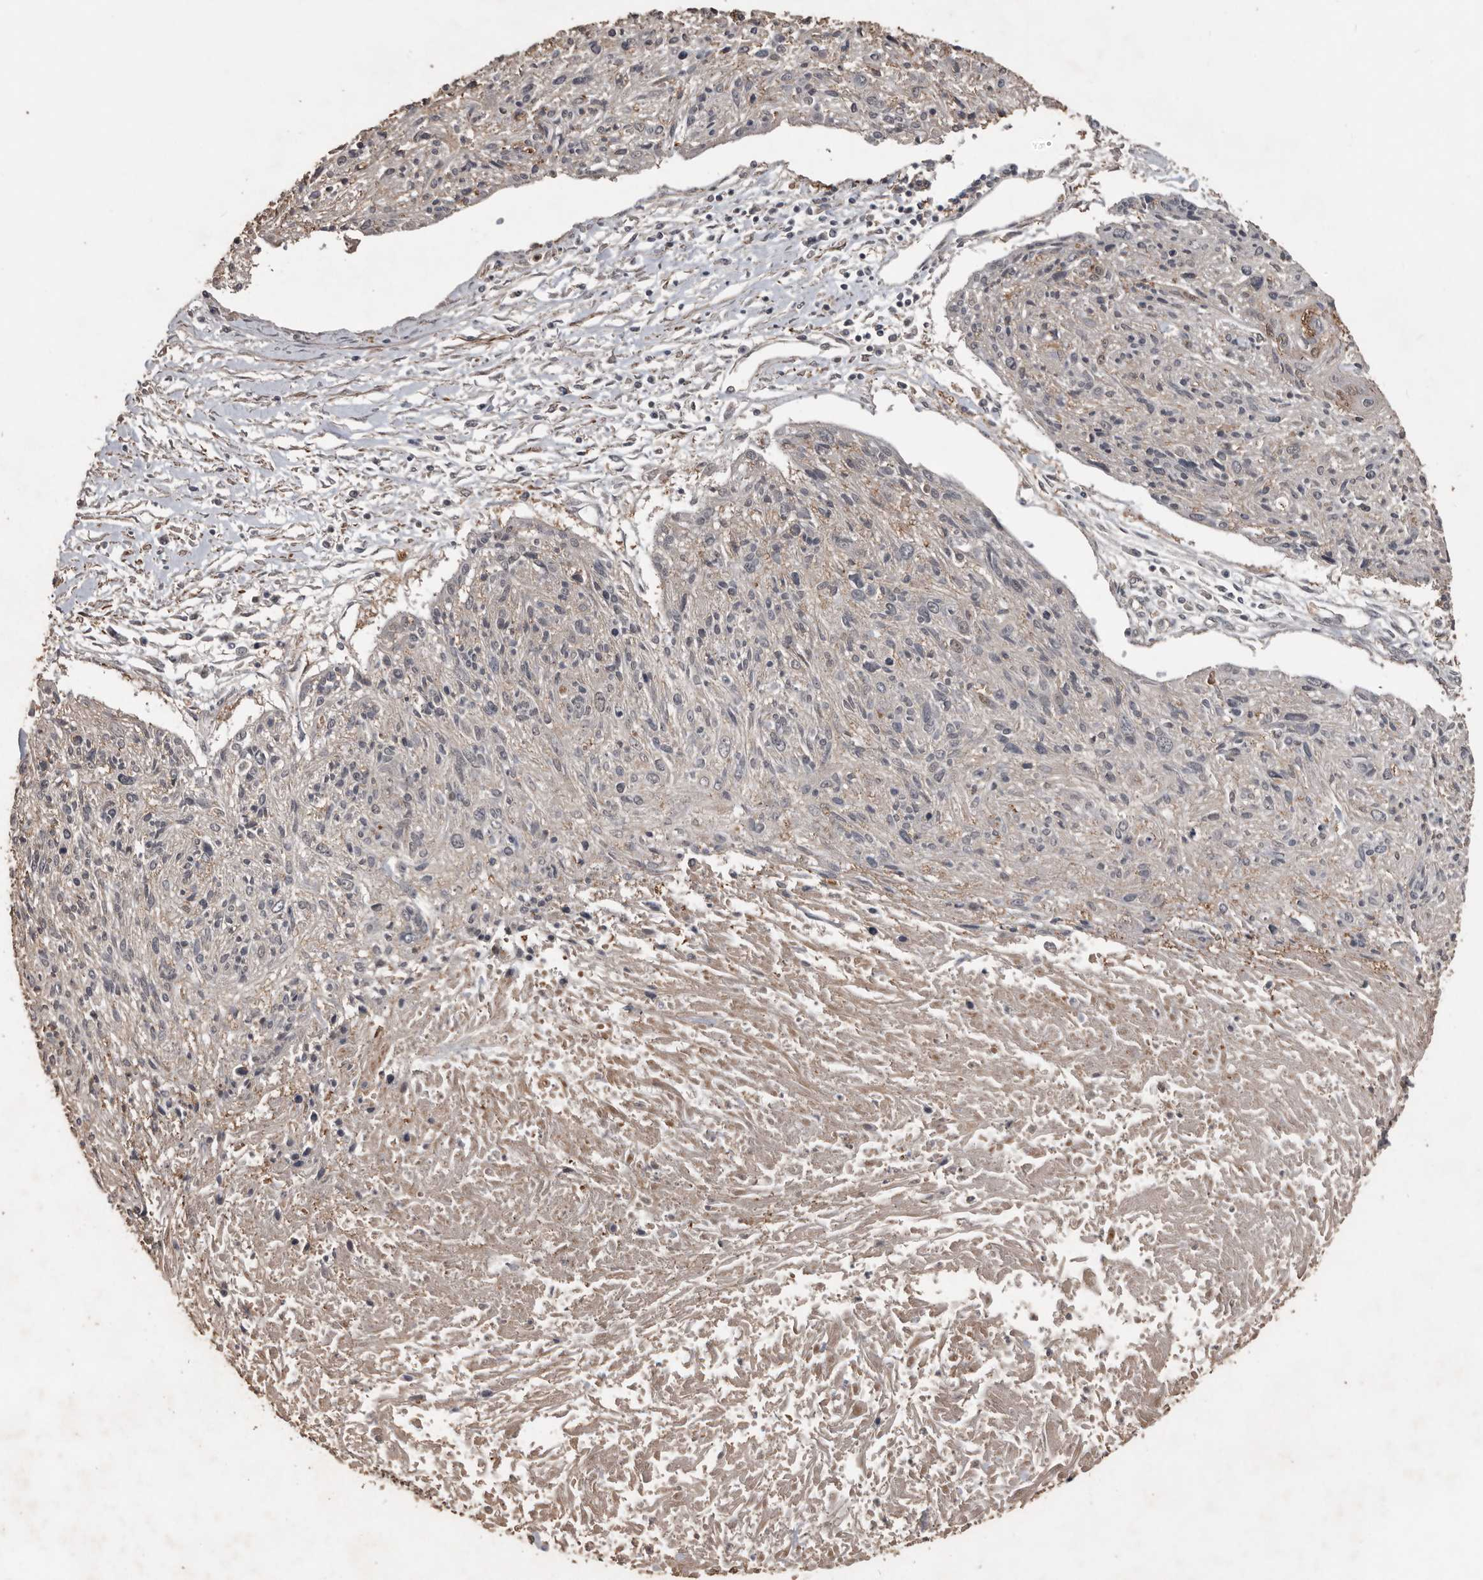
{"staining": {"intensity": "negative", "quantity": "none", "location": "none"}, "tissue": "cervical cancer", "cell_type": "Tumor cells", "image_type": "cancer", "snomed": [{"axis": "morphology", "description": "Squamous cell carcinoma, NOS"}, {"axis": "topography", "description": "Cervix"}], "caption": "Cervical cancer was stained to show a protein in brown. There is no significant positivity in tumor cells. (Brightfield microscopy of DAB immunohistochemistry at high magnification).", "gene": "BAMBI", "patient": {"sex": "female", "age": 51}}